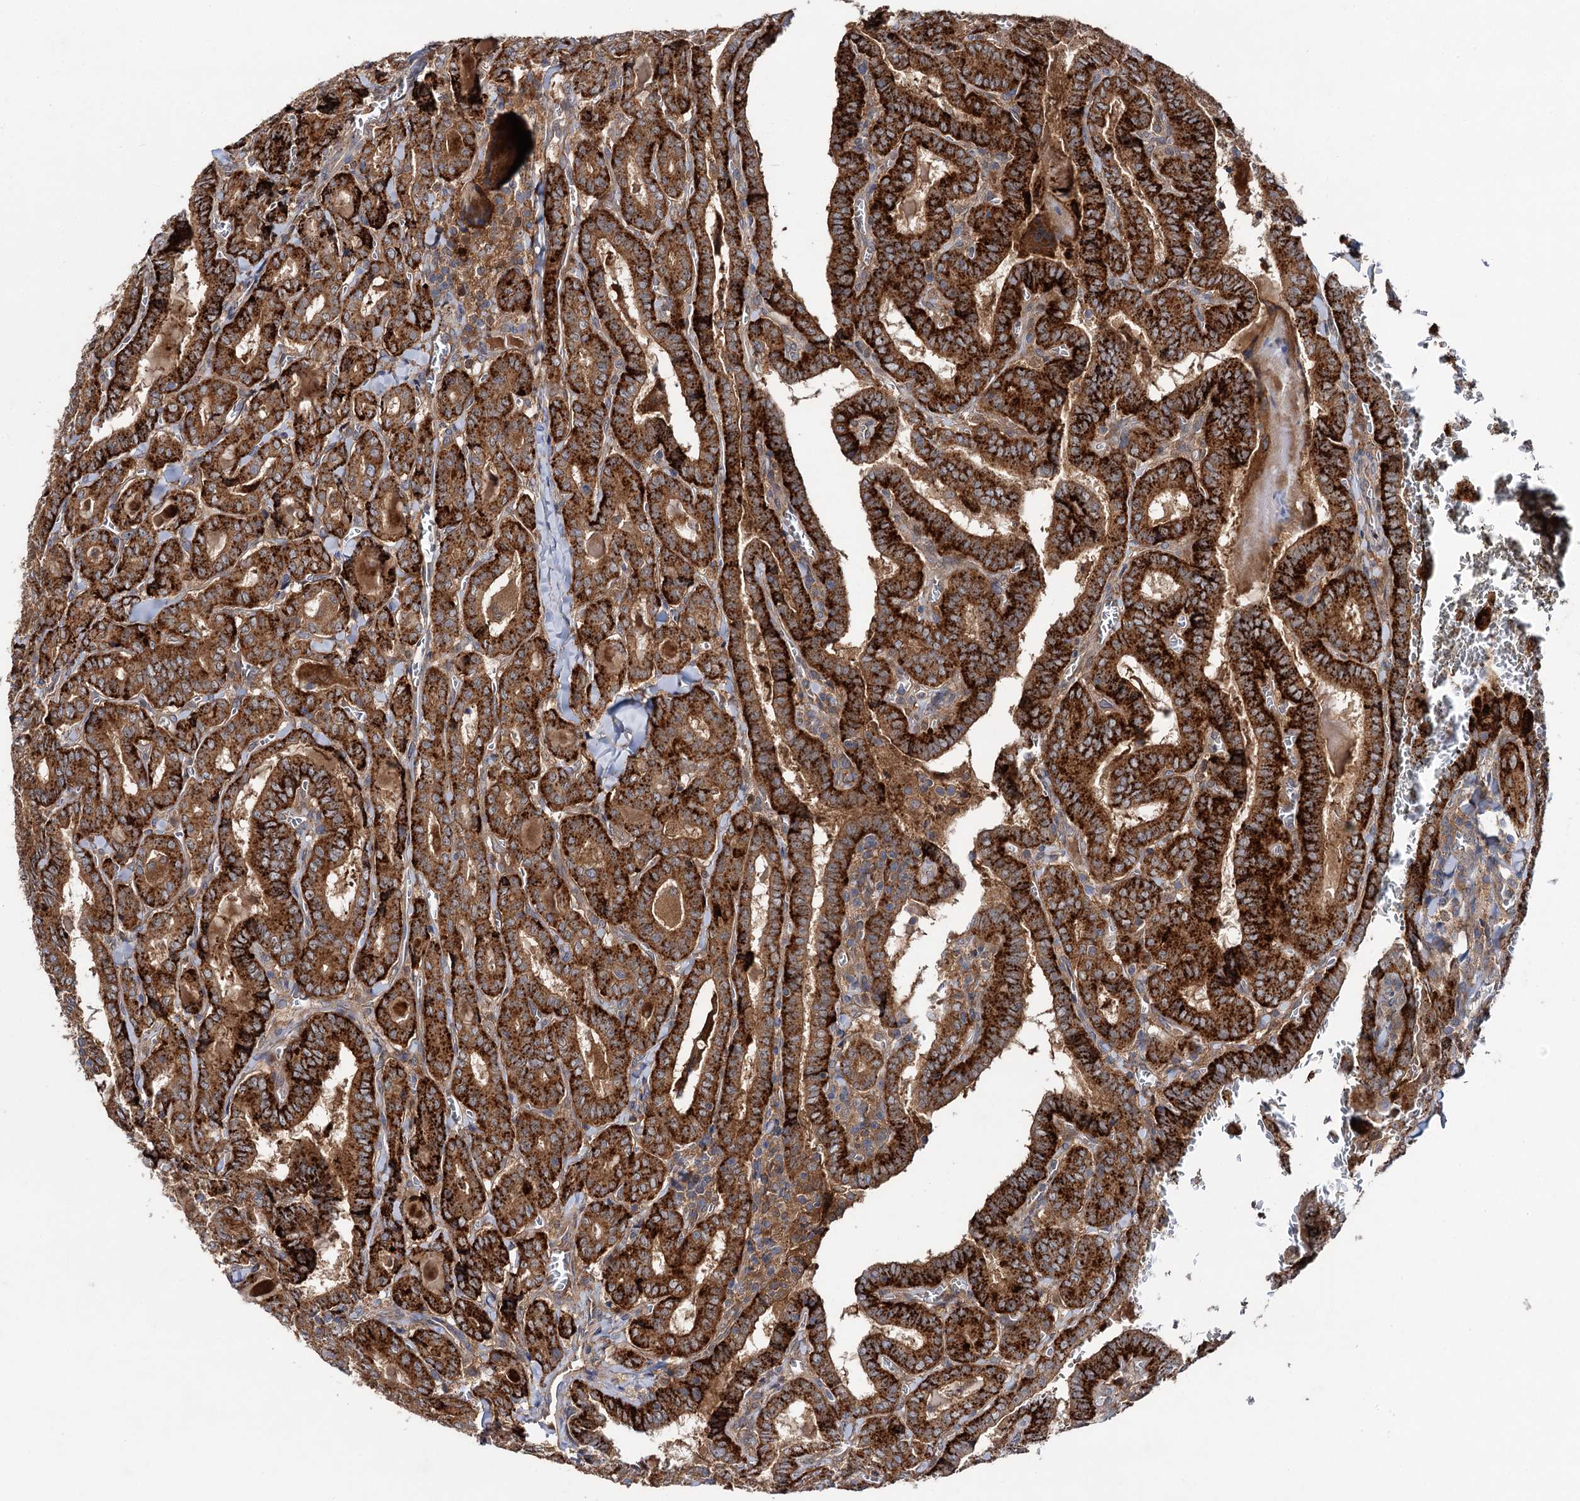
{"staining": {"intensity": "strong", "quantity": ">75%", "location": "cytoplasmic/membranous"}, "tissue": "thyroid cancer", "cell_type": "Tumor cells", "image_type": "cancer", "snomed": [{"axis": "morphology", "description": "Papillary adenocarcinoma, NOS"}, {"axis": "topography", "description": "Thyroid gland"}], "caption": "Protein analysis of thyroid papillary adenocarcinoma tissue reveals strong cytoplasmic/membranous positivity in about >75% of tumor cells. (DAB (3,3'-diaminobenzidine) IHC, brown staining for protein, blue staining for nuclei).", "gene": "NAA25", "patient": {"sex": "female", "age": 72}}